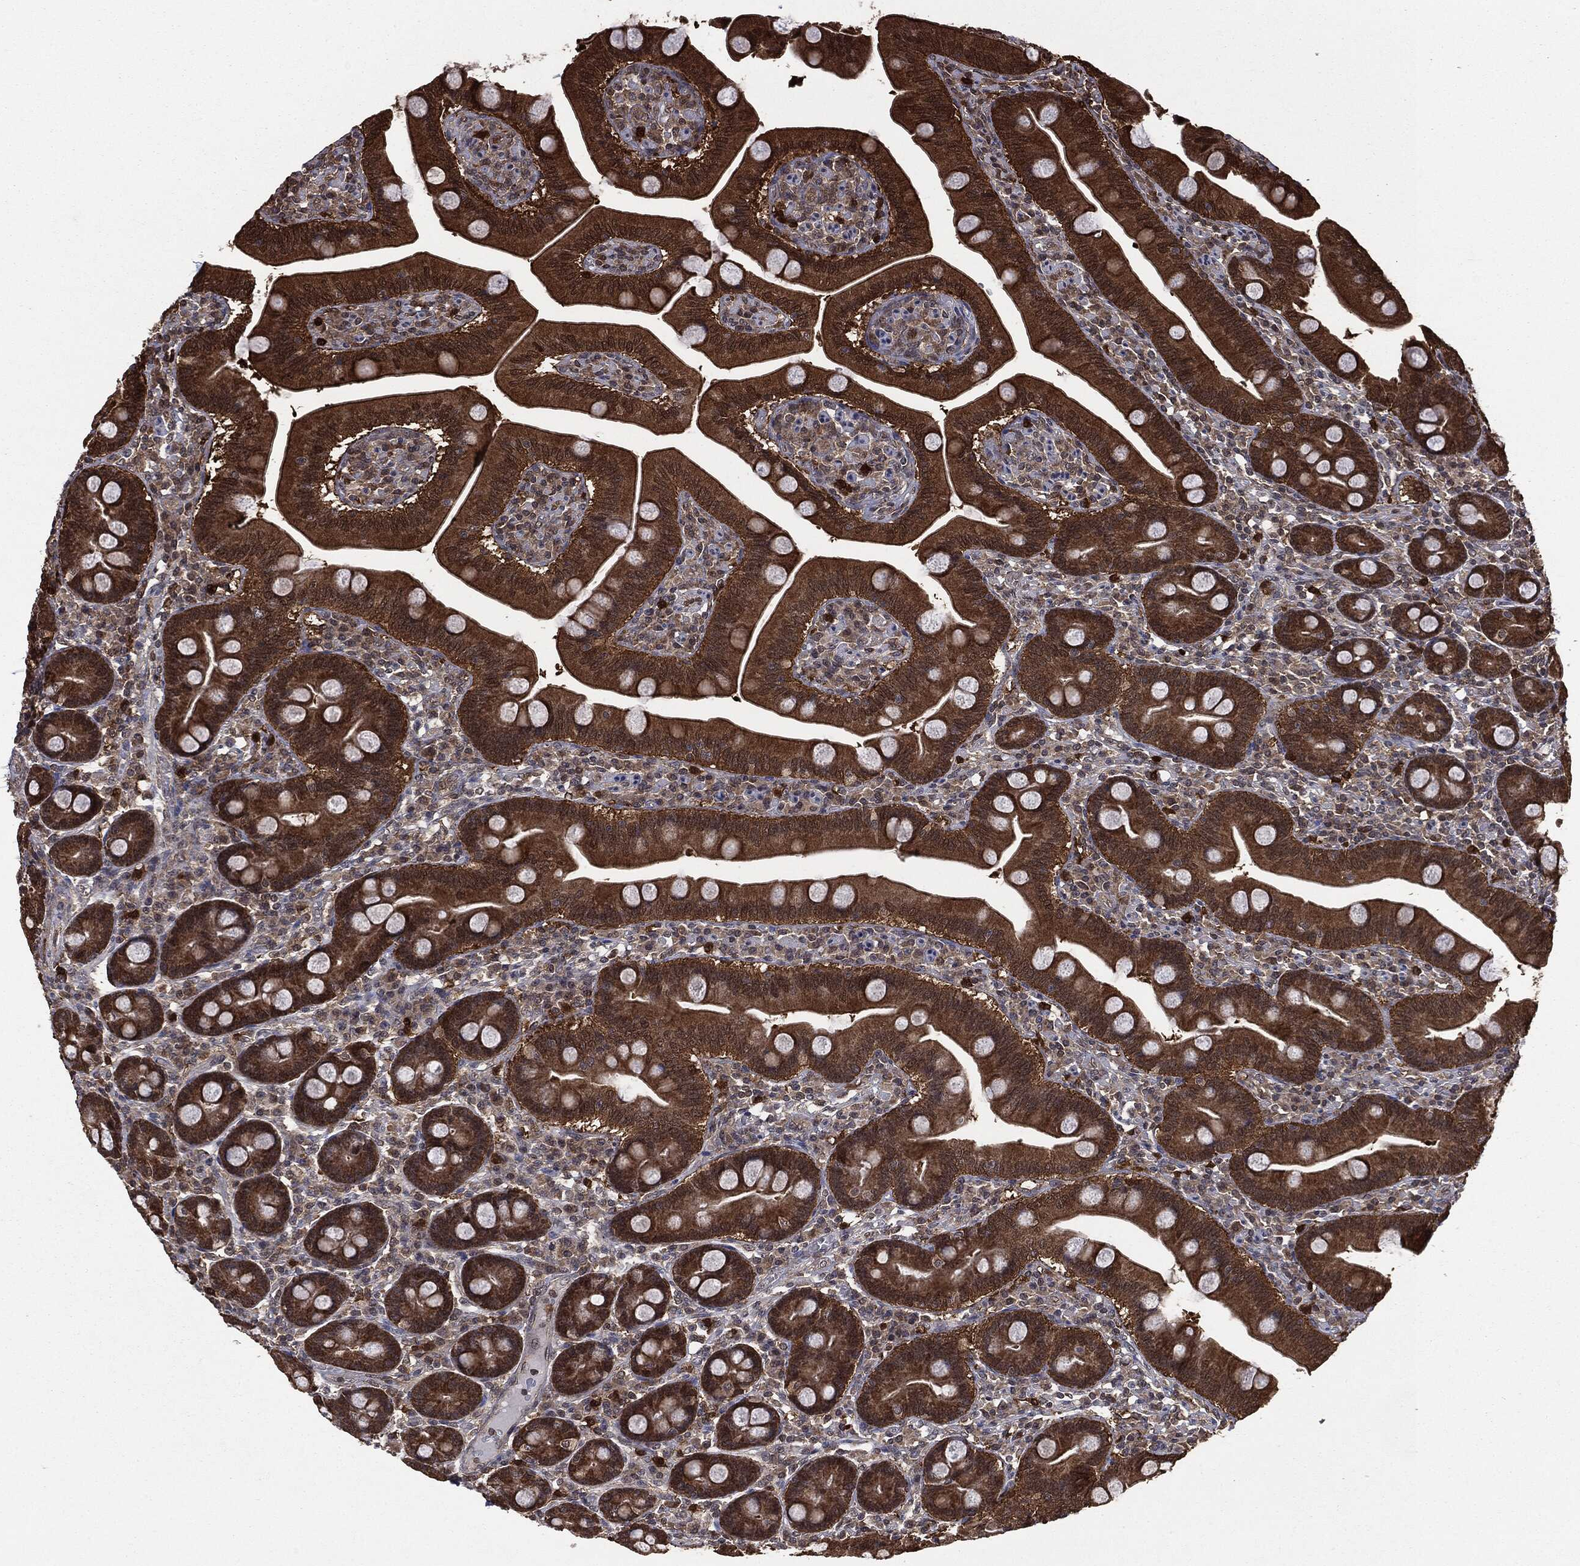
{"staining": {"intensity": "strong", "quantity": ">75%", "location": "cytoplasmic/membranous,nuclear"}, "tissue": "duodenum", "cell_type": "Glandular cells", "image_type": "normal", "snomed": [{"axis": "morphology", "description": "Normal tissue, NOS"}, {"axis": "topography", "description": "Duodenum"}], "caption": "A high amount of strong cytoplasmic/membranous,nuclear positivity is seen in approximately >75% of glandular cells in unremarkable duodenum.", "gene": "GPI", "patient": {"sex": "male", "age": 59}}